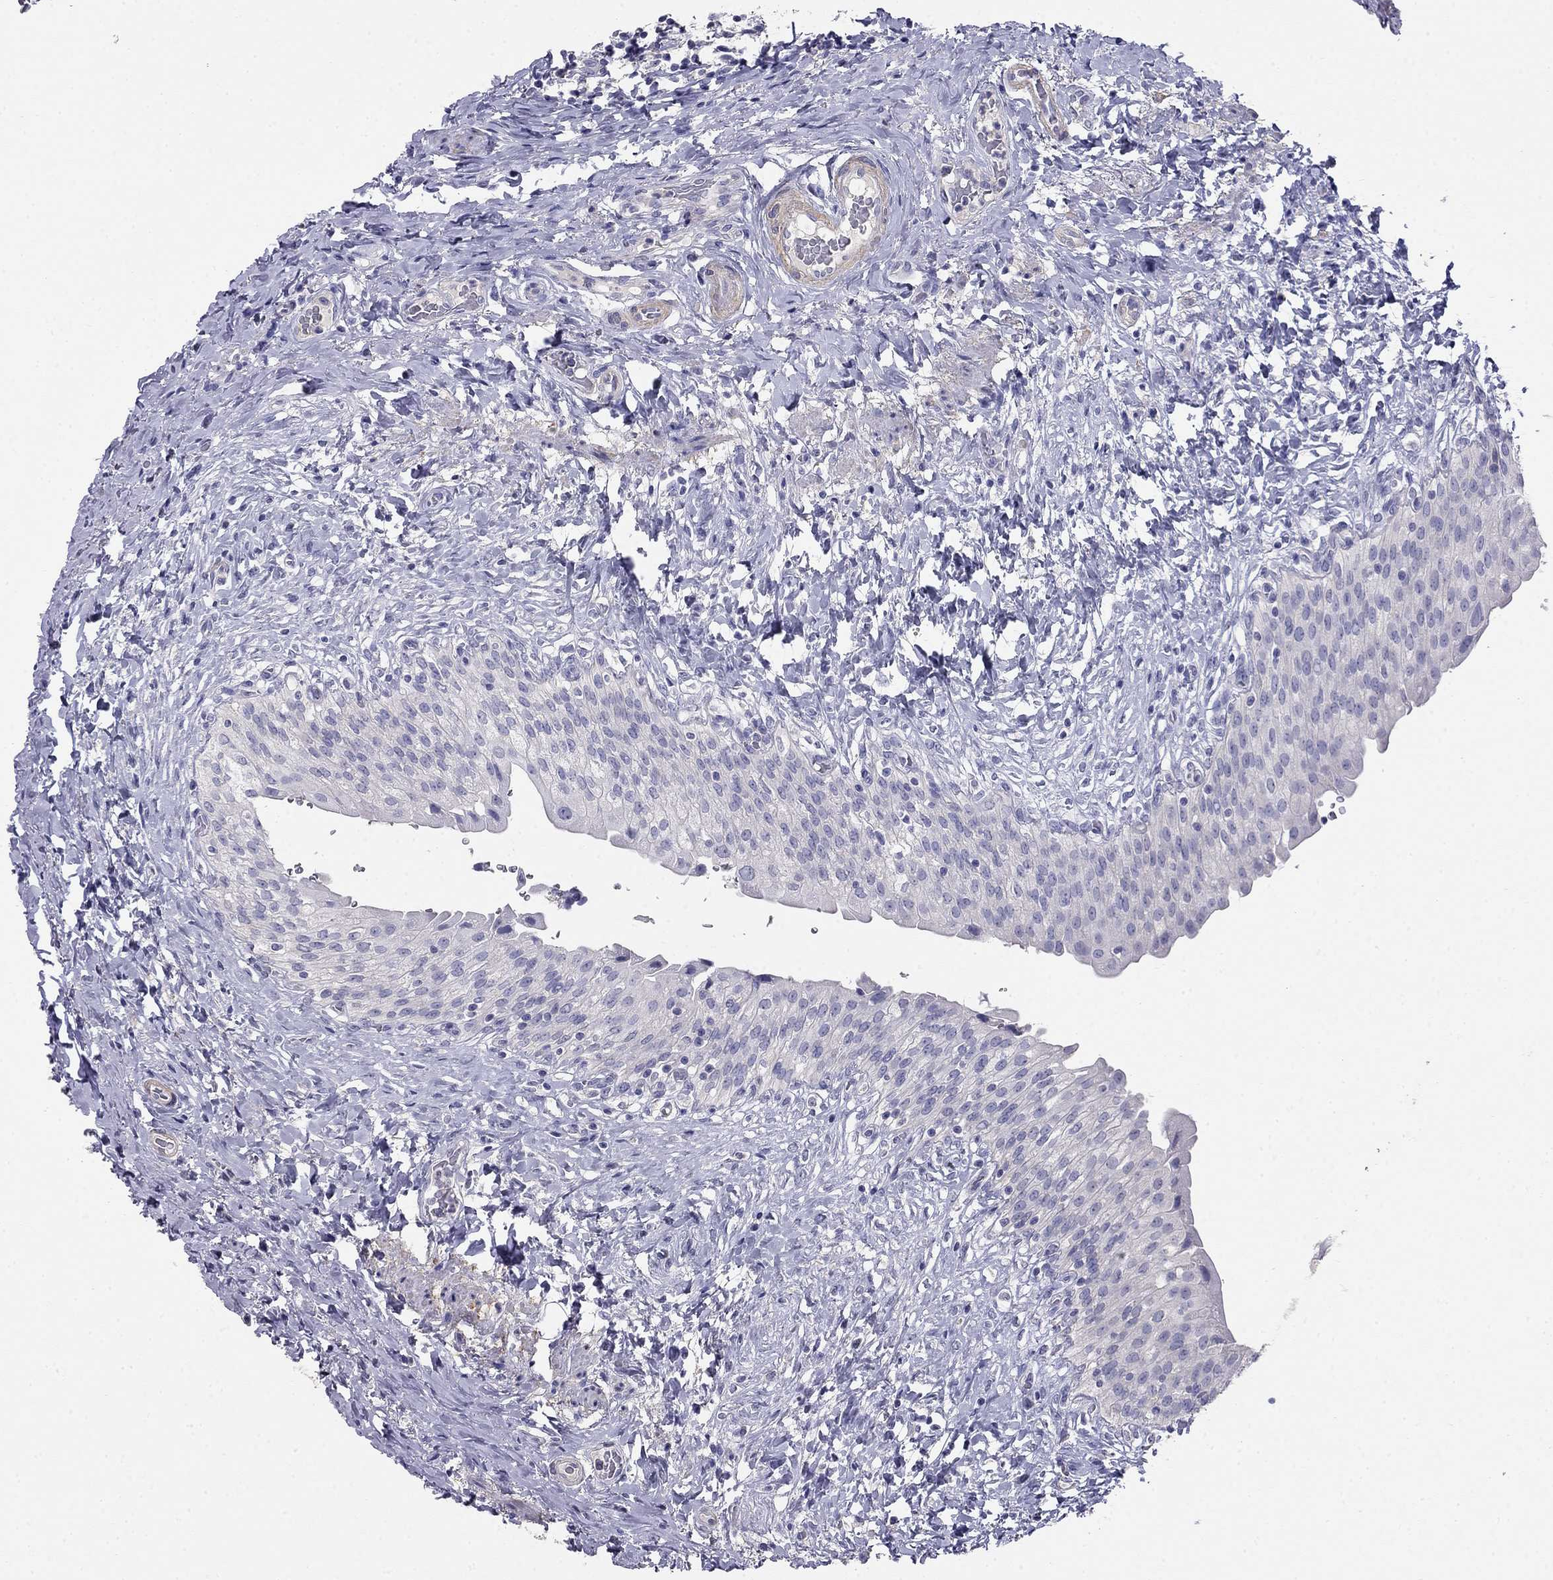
{"staining": {"intensity": "negative", "quantity": "none", "location": "none"}, "tissue": "urinary bladder", "cell_type": "Urothelial cells", "image_type": "normal", "snomed": [{"axis": "morphology", "description": "Normal tissue, NOS"}, {"axis": "morphology", "description": "Inflammation, NOS"}, {"axis": "topography", "description": "Urinary bladder"}], "caption": "This is an immunohistochemistry (IHC) photomicrograph of normal human urinary bladder. There is no expression in urothelial cells.", "gene": "LY6H", "patient": {"sex": "male", "age": 64}}